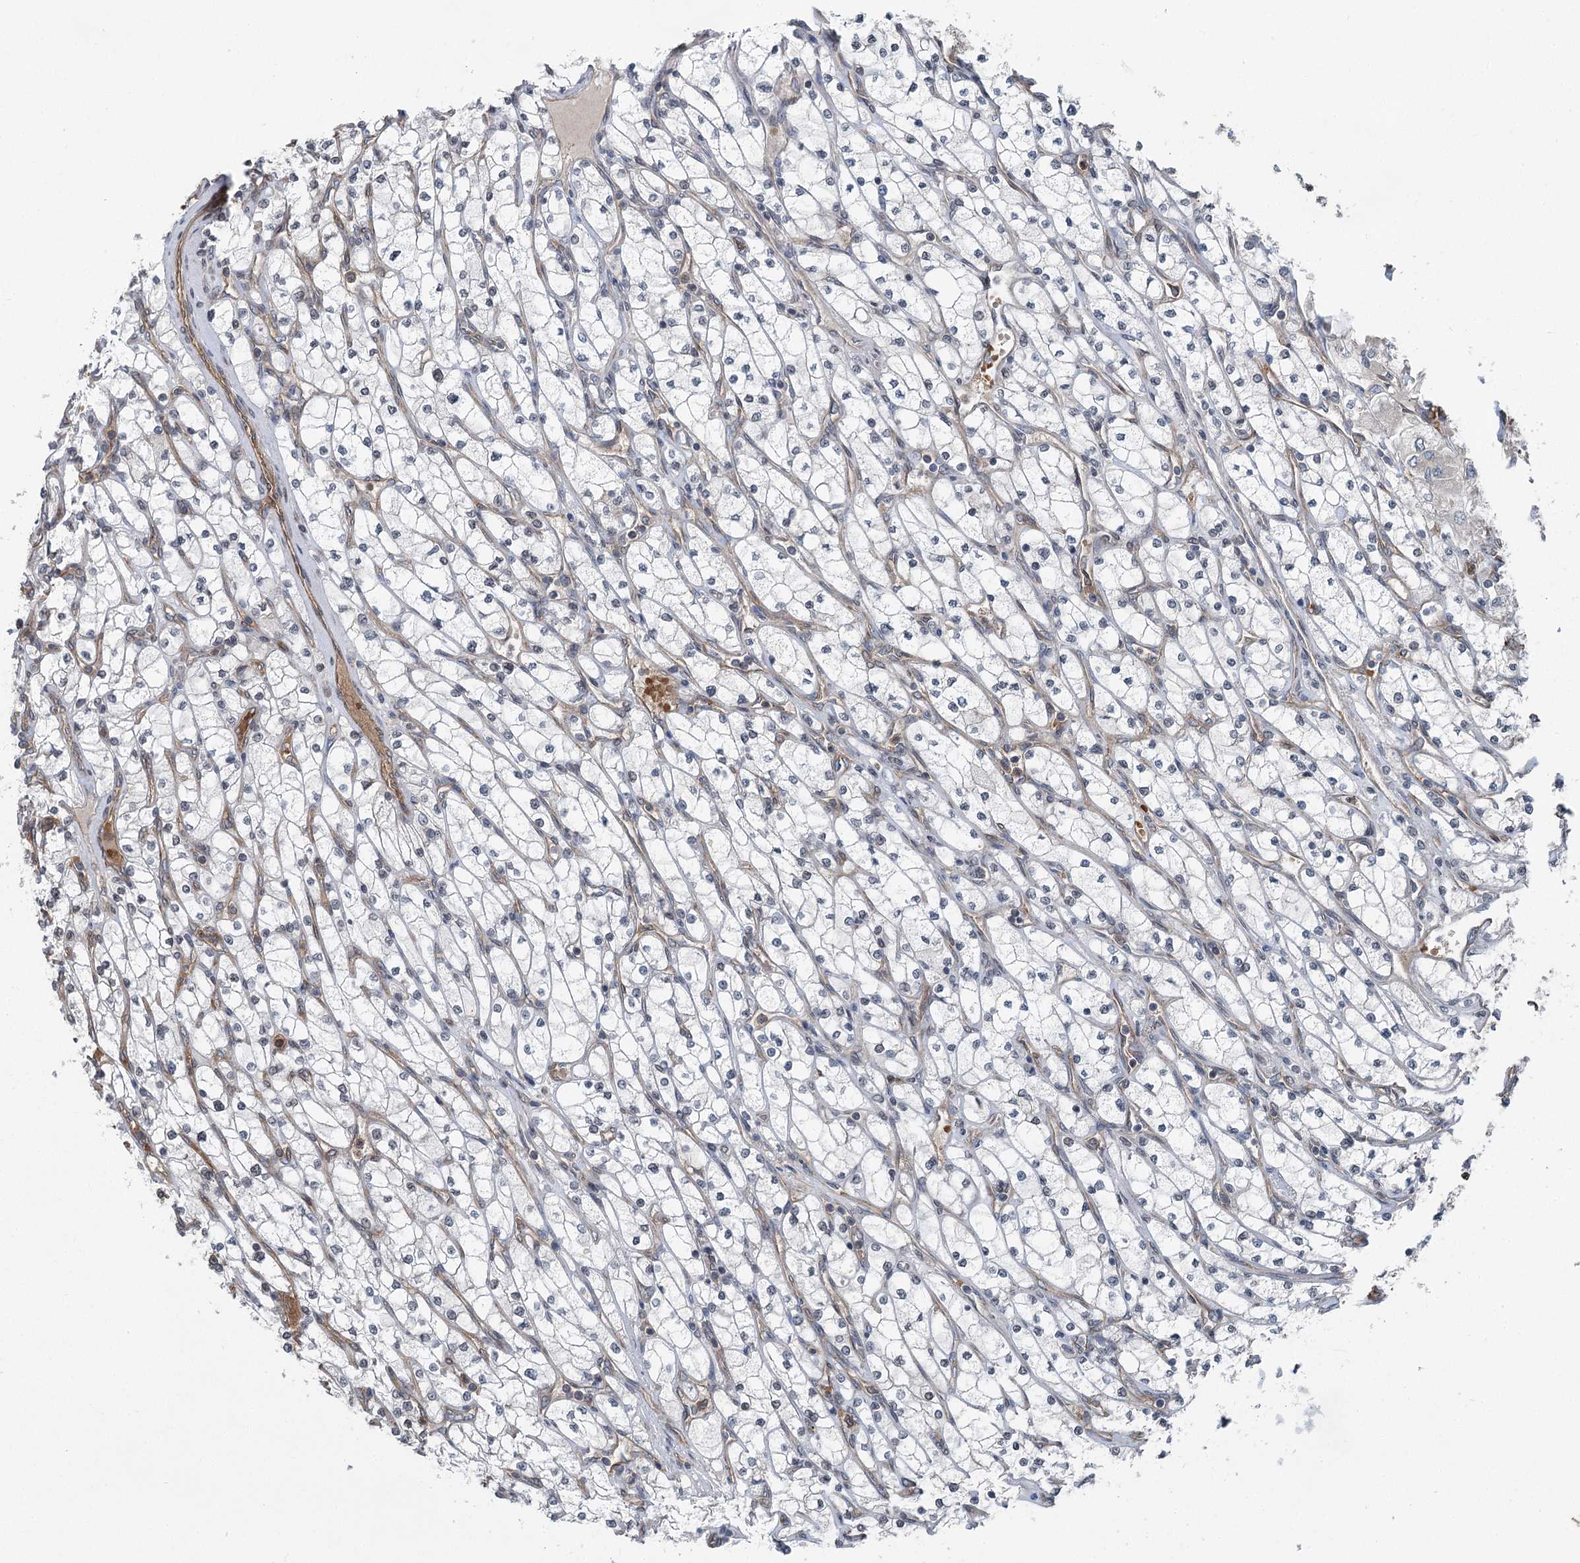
{"staining": {"intensity": "negative", "quantity": "none", "location": "none"}, "tissue": "renal cancer", "cell_type": "Tumor cells", "image_type": "cancer", "snomed": [{"axis": "morphology", "description": "Adenocarcinoma, NOS"}, {"axis": "topography", "description": "Kidney"}], "caption": "High power microscopy image of an IHC histopathology image of renal adenocarcinoma, revealing no significant staining in tumor cells.", "gene": "IQSEC1", "patient": {"sex": "male", "age": 80}}